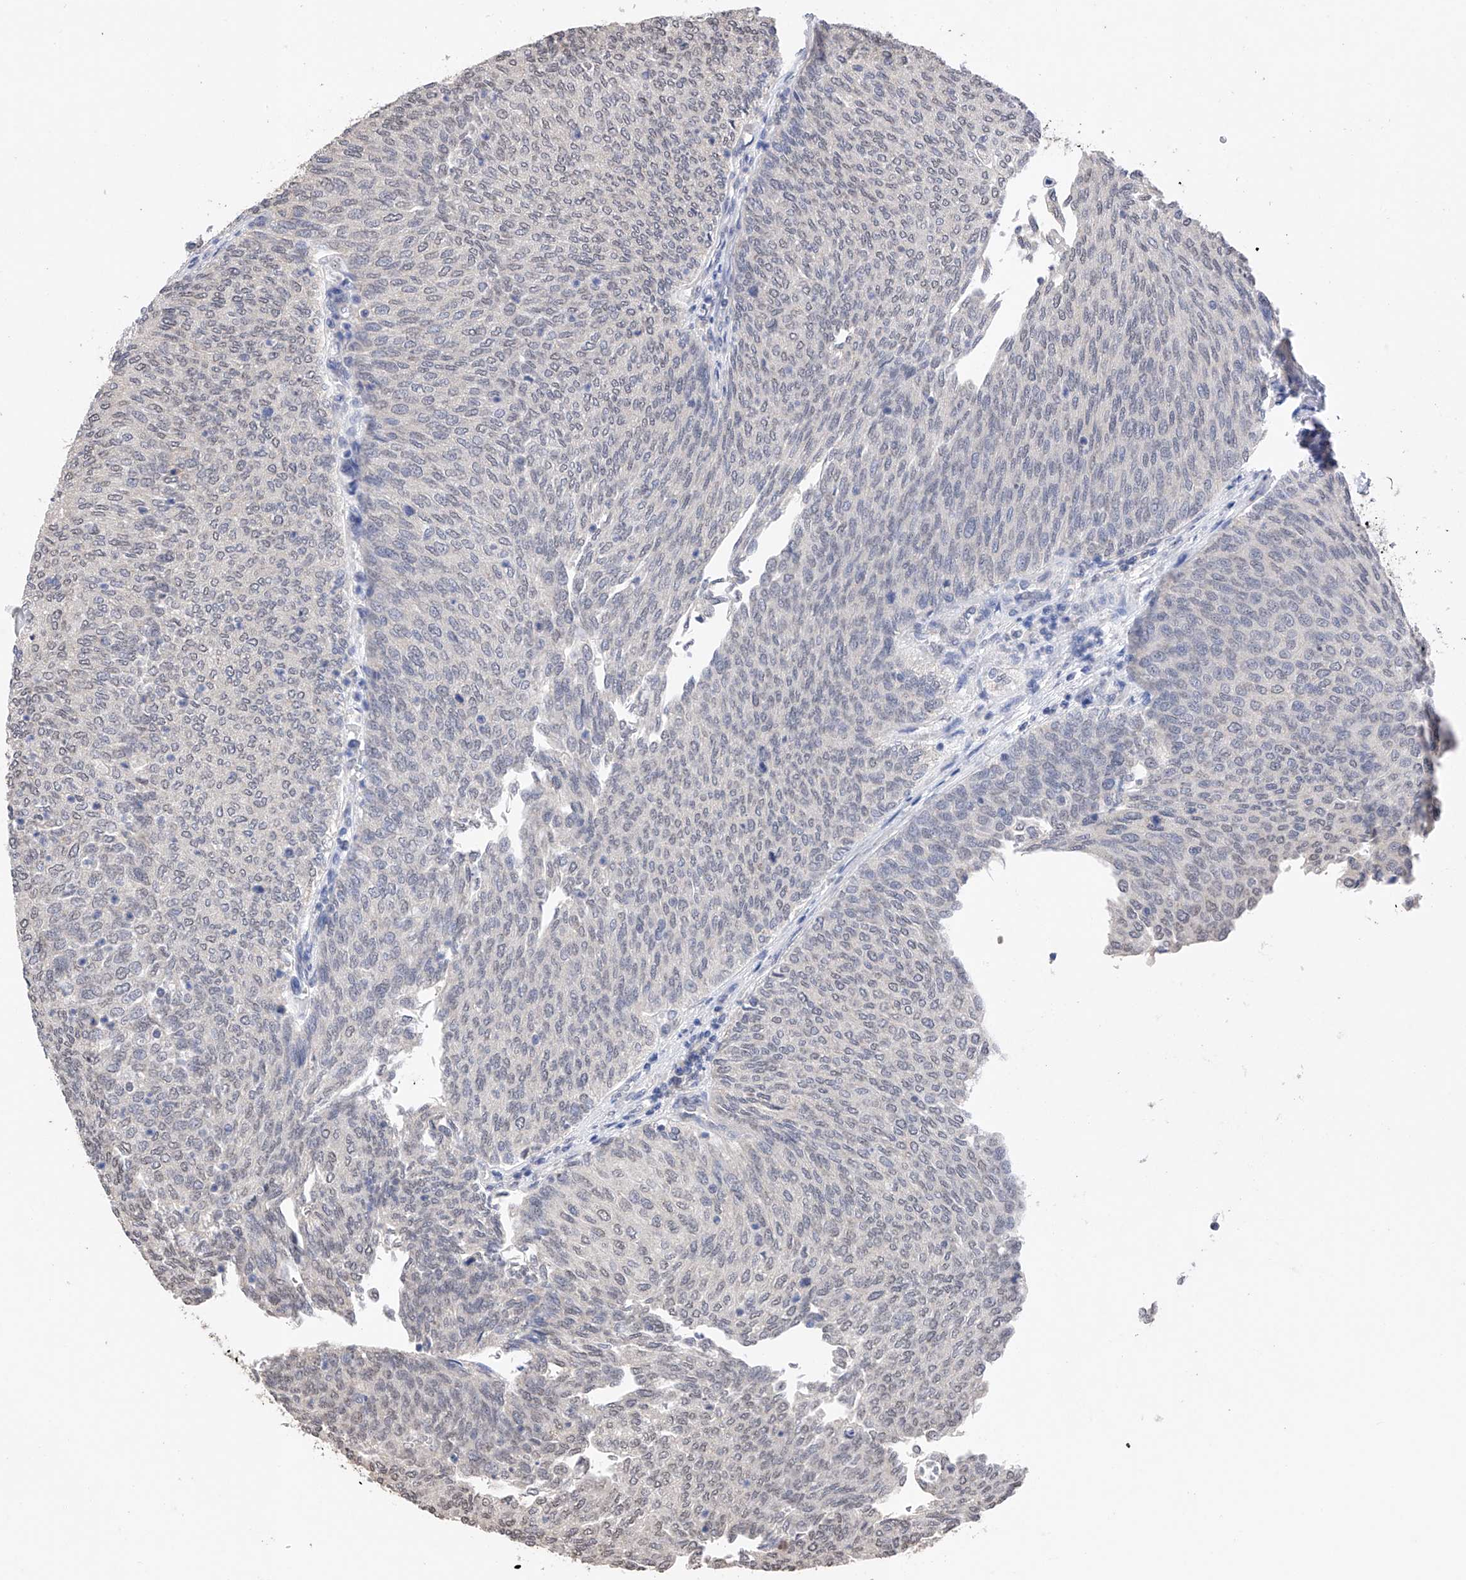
{"staining": {"intensity": "negative", "quantity": "none", "location": "none"}, "tissue": "urothelial cancer", "cell_type": "Tumor cells", "image_type": "cancer", "snomed": [{"axis": "morphology", "description": "Urothelial carcinoma, Low grade"}, {"axis": "topography", "description": "Urinary bladder"}], "caption": "Tumor cells show no significant expression in urothelial cancer.", "gene": "DMAP1", "patient": {"sex": "female", "age": 79}}